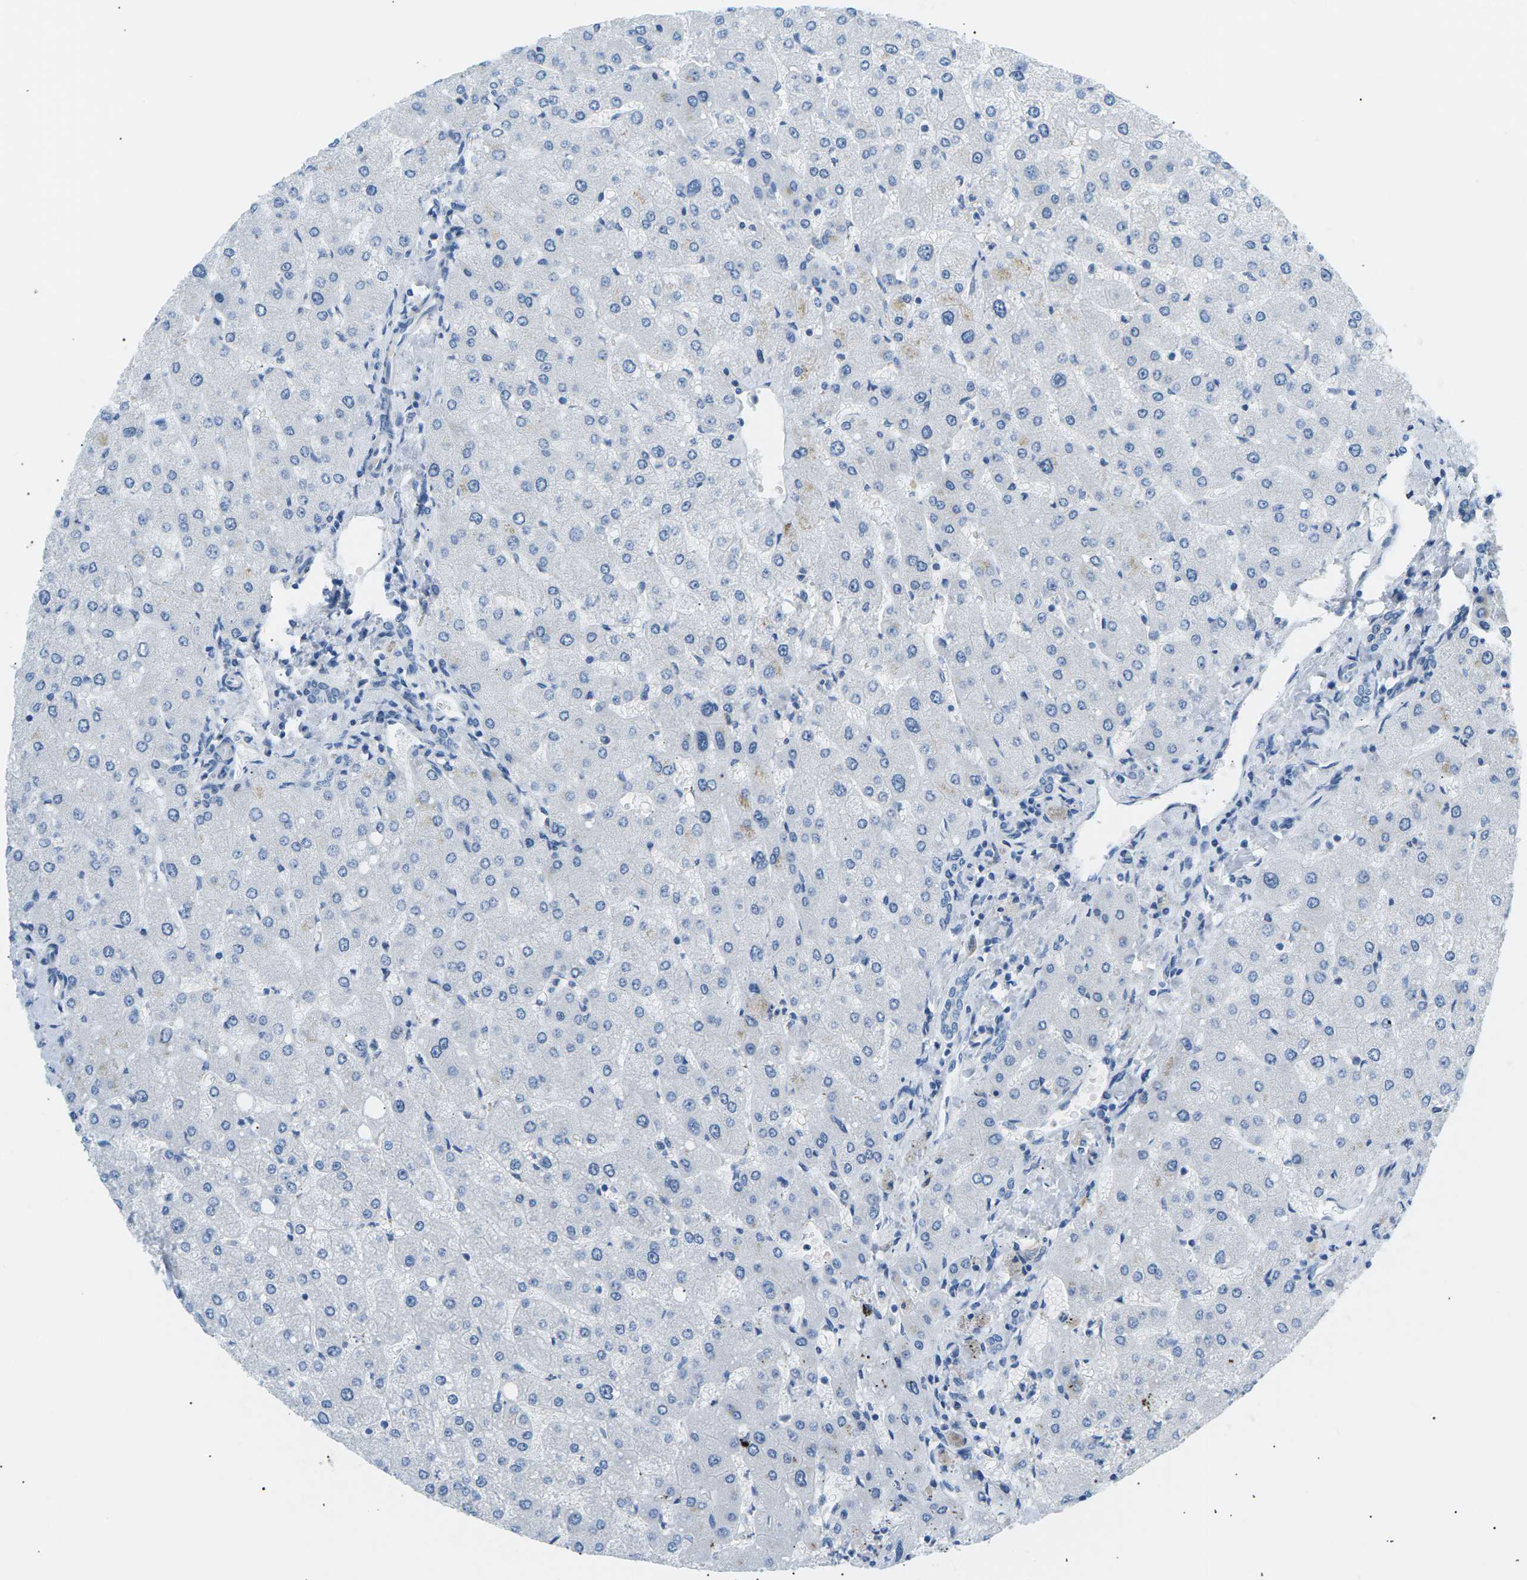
{"staining": {"intensity": "negative", "quantity": "none", "location": "none"}, "tissue": "liver", "cell_type": "Cholangiocytes", "image_type": "normal", "snomed": [{"axis": "morphology", "description": "Normal tissue, NOS"}, {"axis": "topography", "description": "Liver"}], "caption": "Cholangiocytes show no significant protein staining in unremarkable liver.", "gene": "SEPTIN5", "patient": {"sex": "male", "age": 55}}